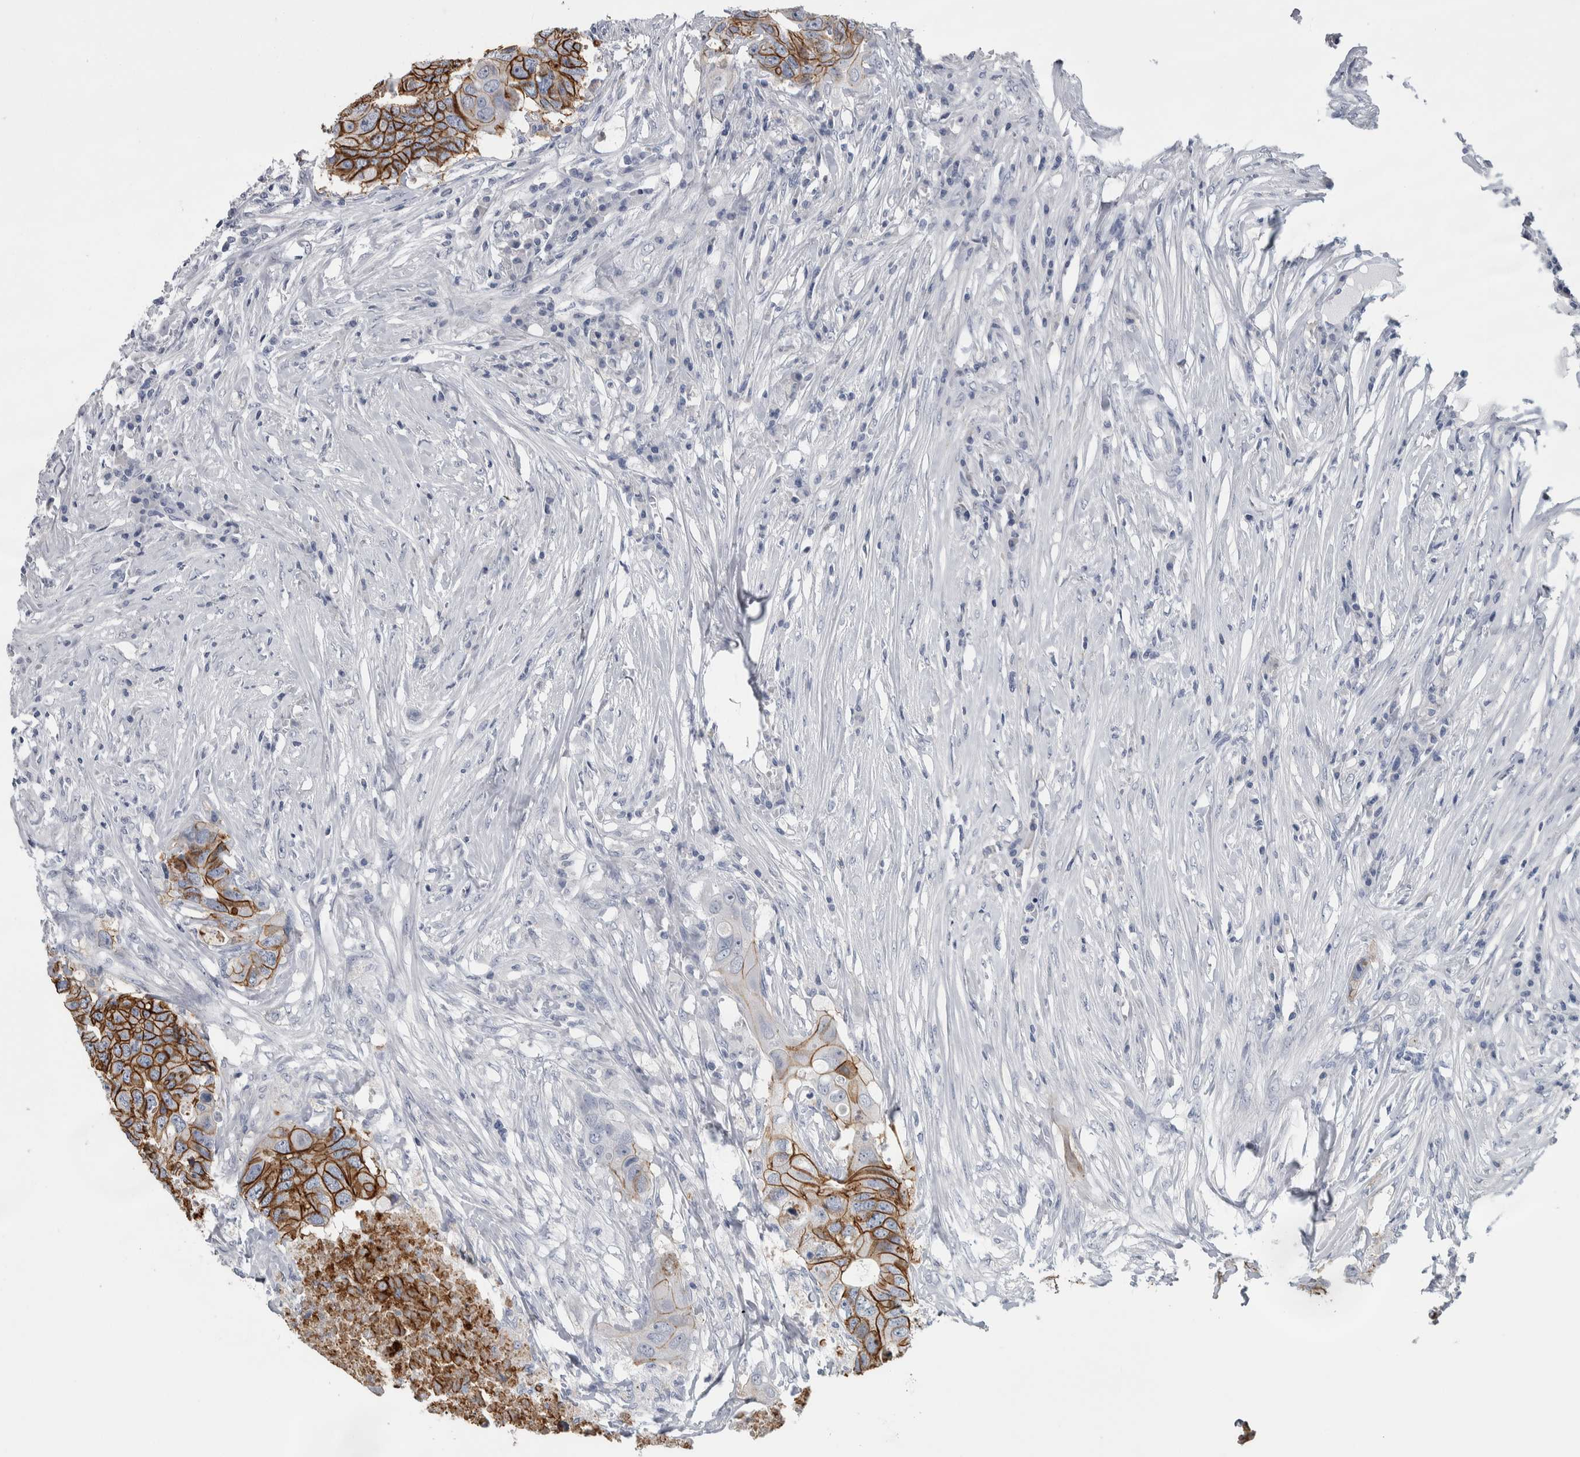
{"staining": {"intensity": "strong", "quantity": ">75%", "location": "cytoplasmic/membranous"}, "tissue": "colorectal cancer", "cell_type": "Tumor cells", "image_type": "cancer", "snomed": [{"axis": "morphology", "description": "Adenocarcinoma, NOS"}, {"axis": "topography", "description": "Colon"}], "caption": "Tumor cells show strong cytoplasmic/membranous expression in approximately >75% of cells in colorectal cancer (adenocarcinoma).", "gene": "CDH17", "patient": {"sex": "male", "age": 71}}